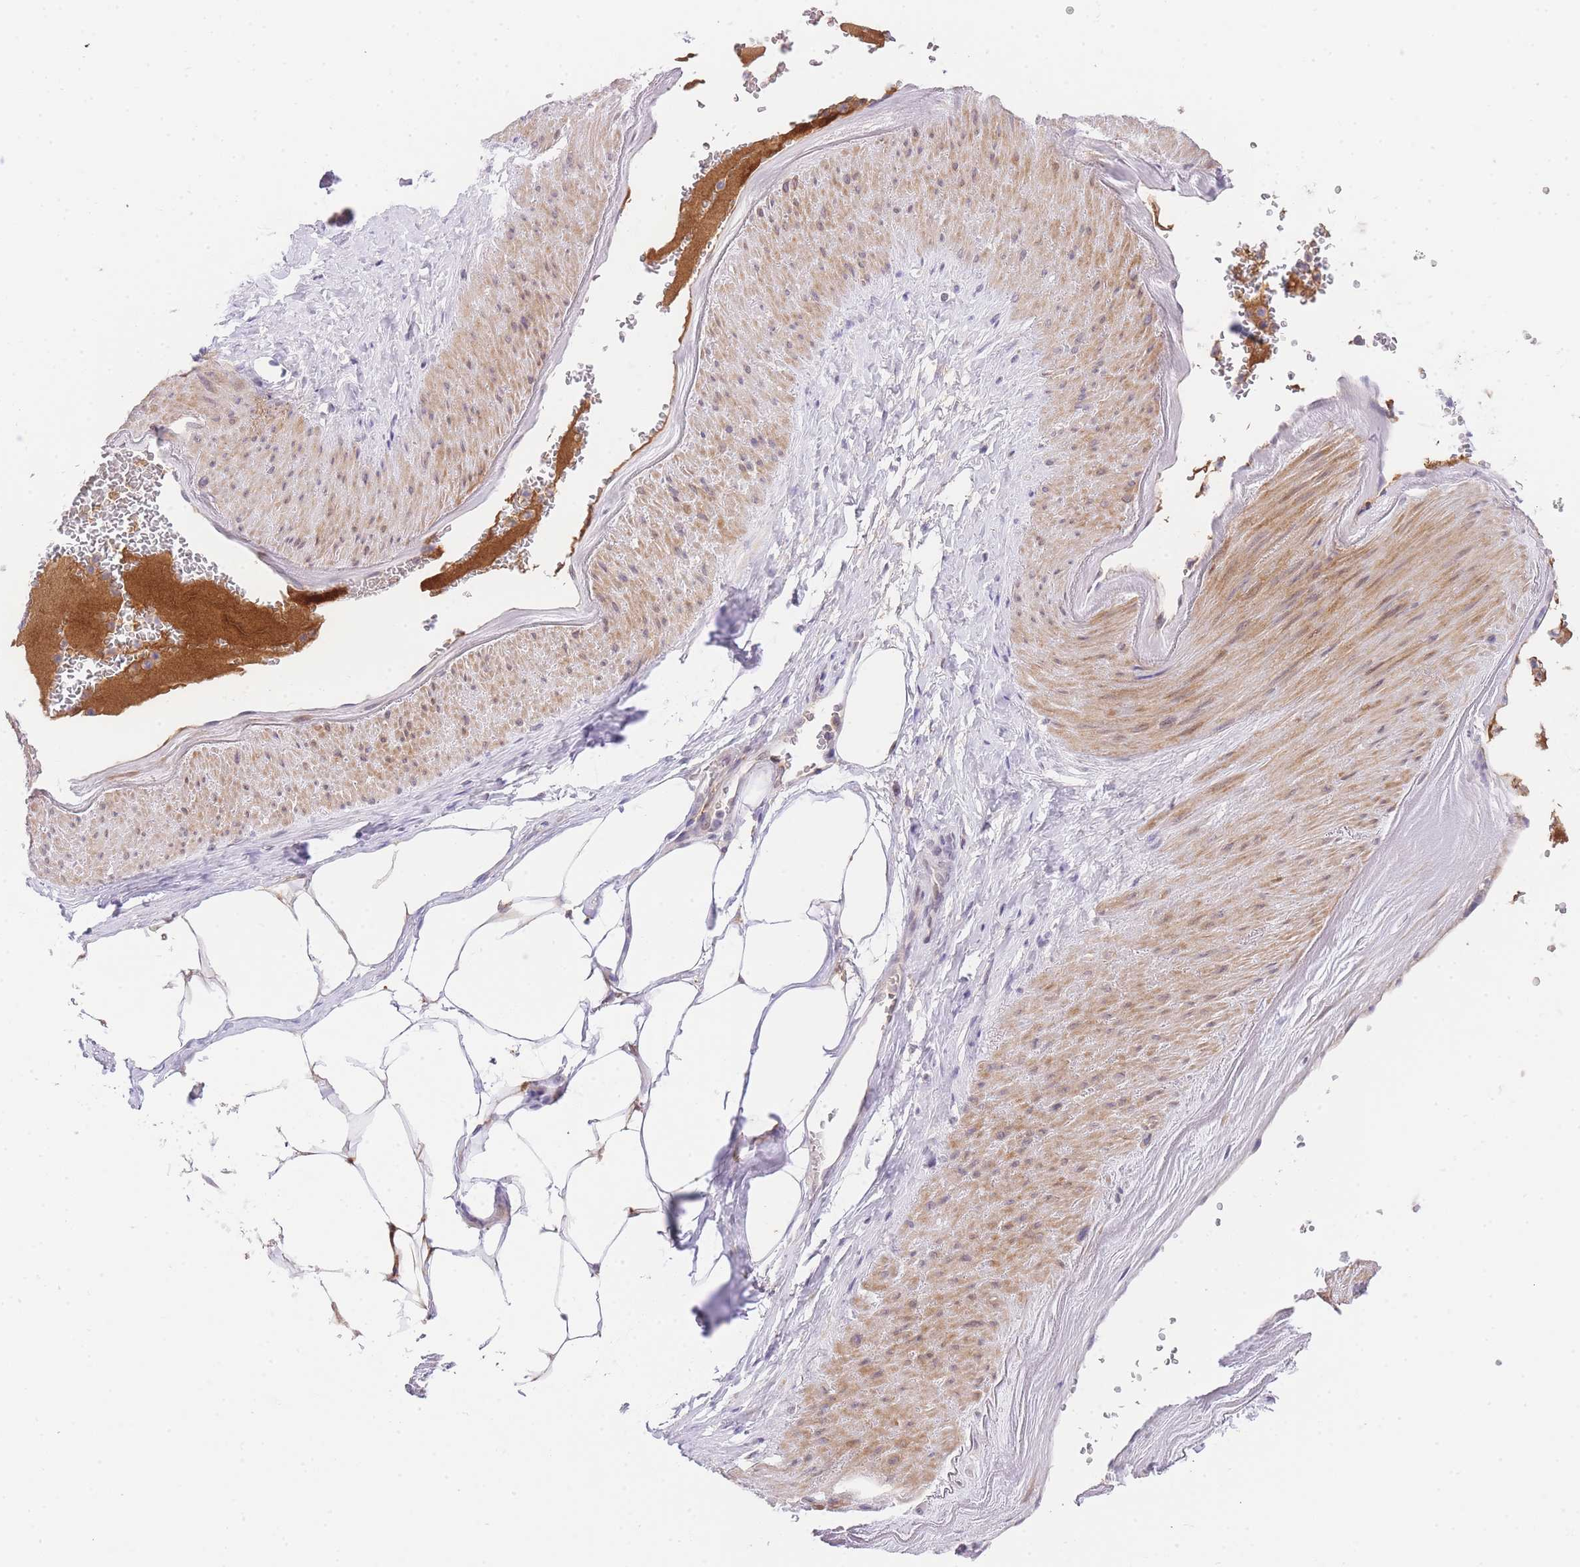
{"staining": {"intensity": "weak", "quantity": ">75%", "location": "cytoplasmic/membranous"}, "tissue": "adipose tissue", "cell_type": "Adipocytes", "image_type": "normal", "snomed": [{"axis": "morphology", "description": "Normal tissue, NOS"}, {"axis": "morphology", "description": "Adenocarcinoma, Low grade"}, {"axis": "topography", "description": "Prostate"}, {"axis": "topography", "description": "Peripheral nerve tissue"}], "caption": "Immunohistochemical staining of benign human adipose tissue demonstrates weak cytoplasmic/membranous protein positivity in approximately >75% of adipocytes. (DAB IHC, brown staining for protein, blue staining for nuclei).", "gene": "SLC25A33", "patient": {"sex": "male", "age": 63}}